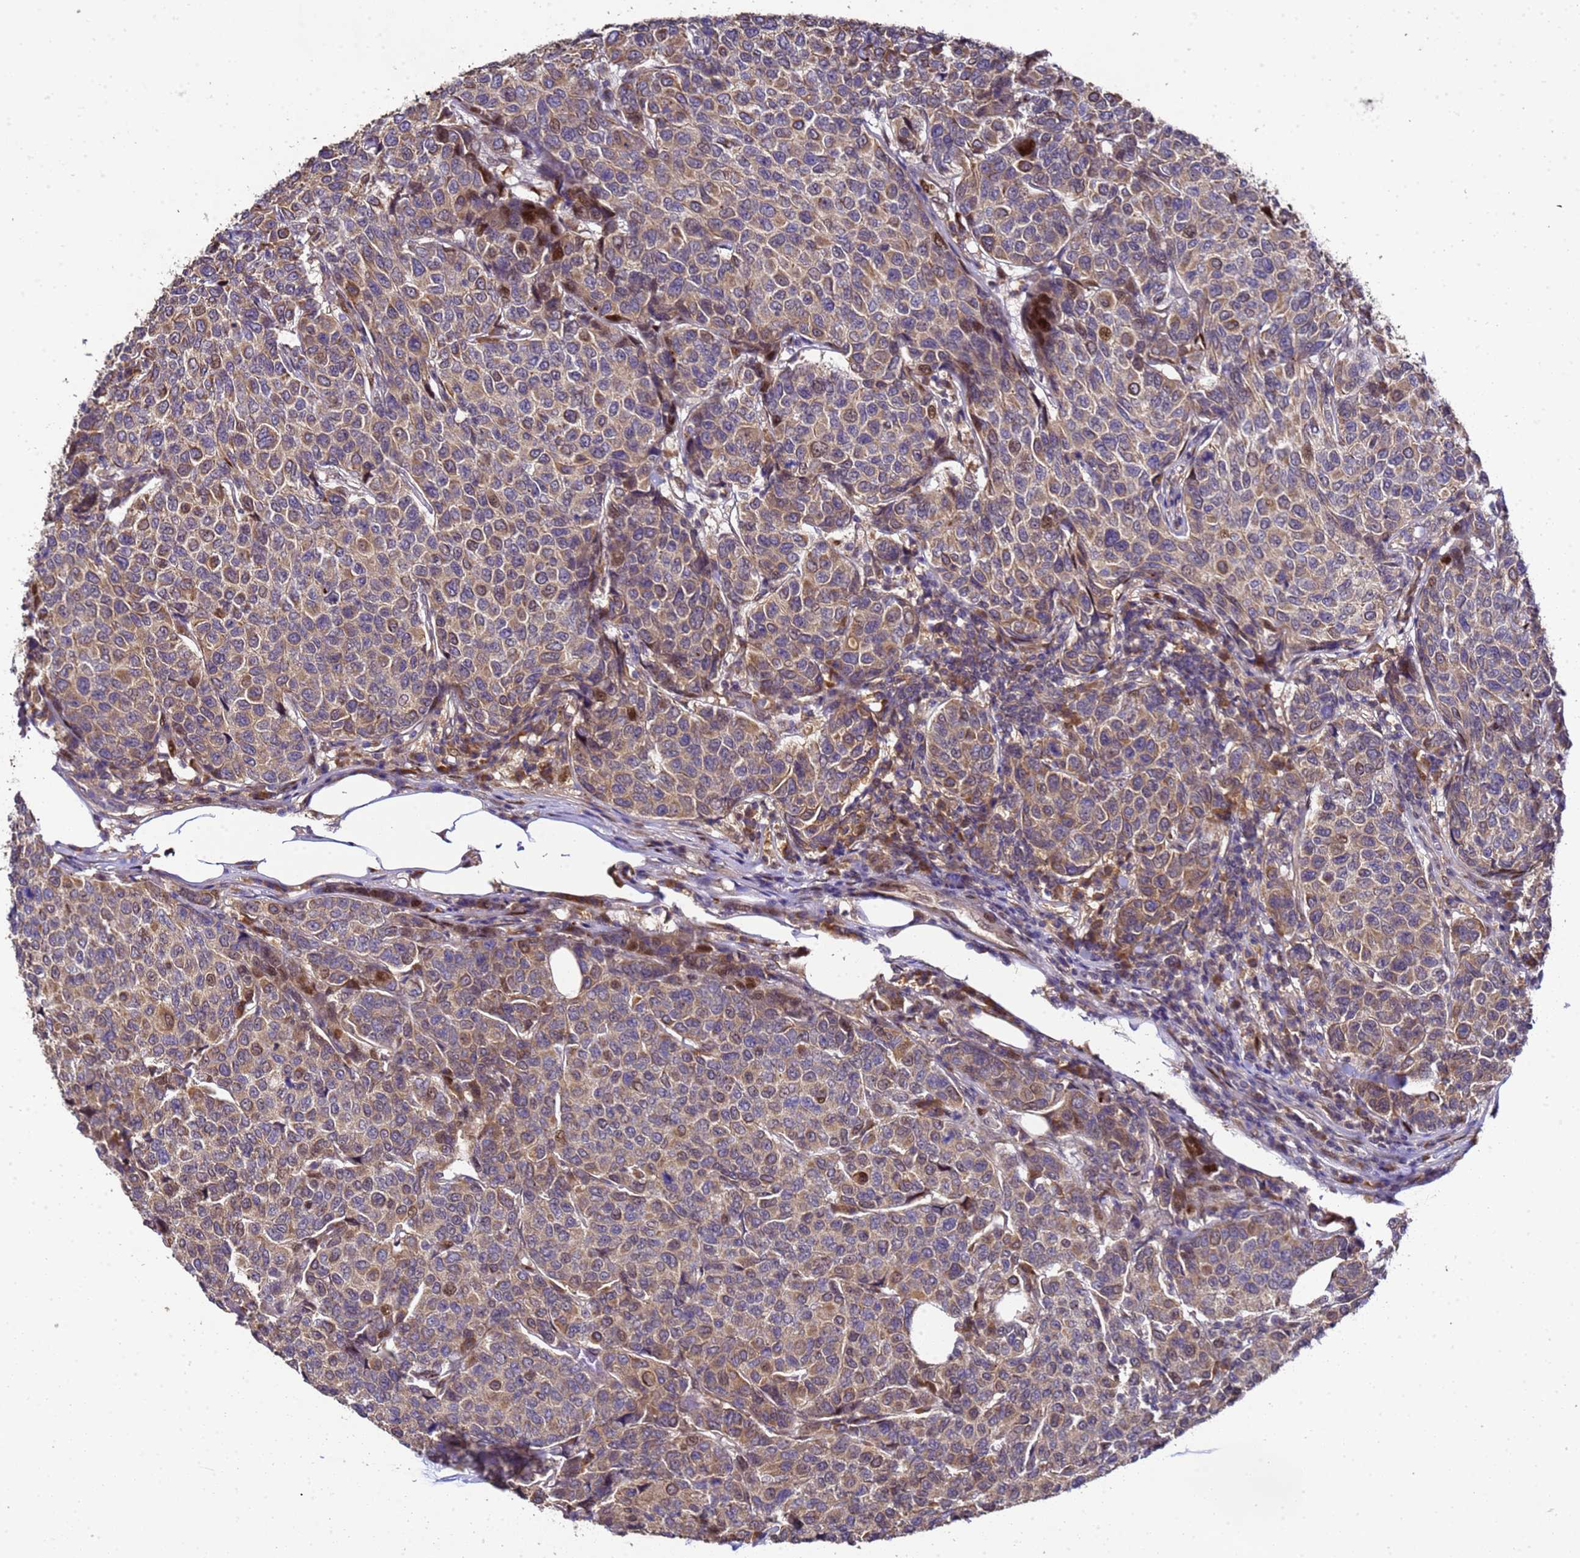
{"staining": {"intensity": "weak", "quantity": ">75%", "location": "cytoplasmic/membranous"}, "tissue": "breast cancer", "cell_type": "Tumor cells", "image_type": "cancer", "snomed": [{"axis": "morphology", "description": "Duct carcinoma"}, {"axis": "topography", "description": "Breast"}], "caption": "Breast intraductal carcinoma stained with IHC demonstrates weak cytoplasmic/membranous staining in approximately >75% of tumor cells. The protein is stained brown, and the nuclei are stained in blue (DAB IHC with brightfield microscopy, high magnification).", "gene": "ALG3", "patient": {"sex": "female", "age": 55}}